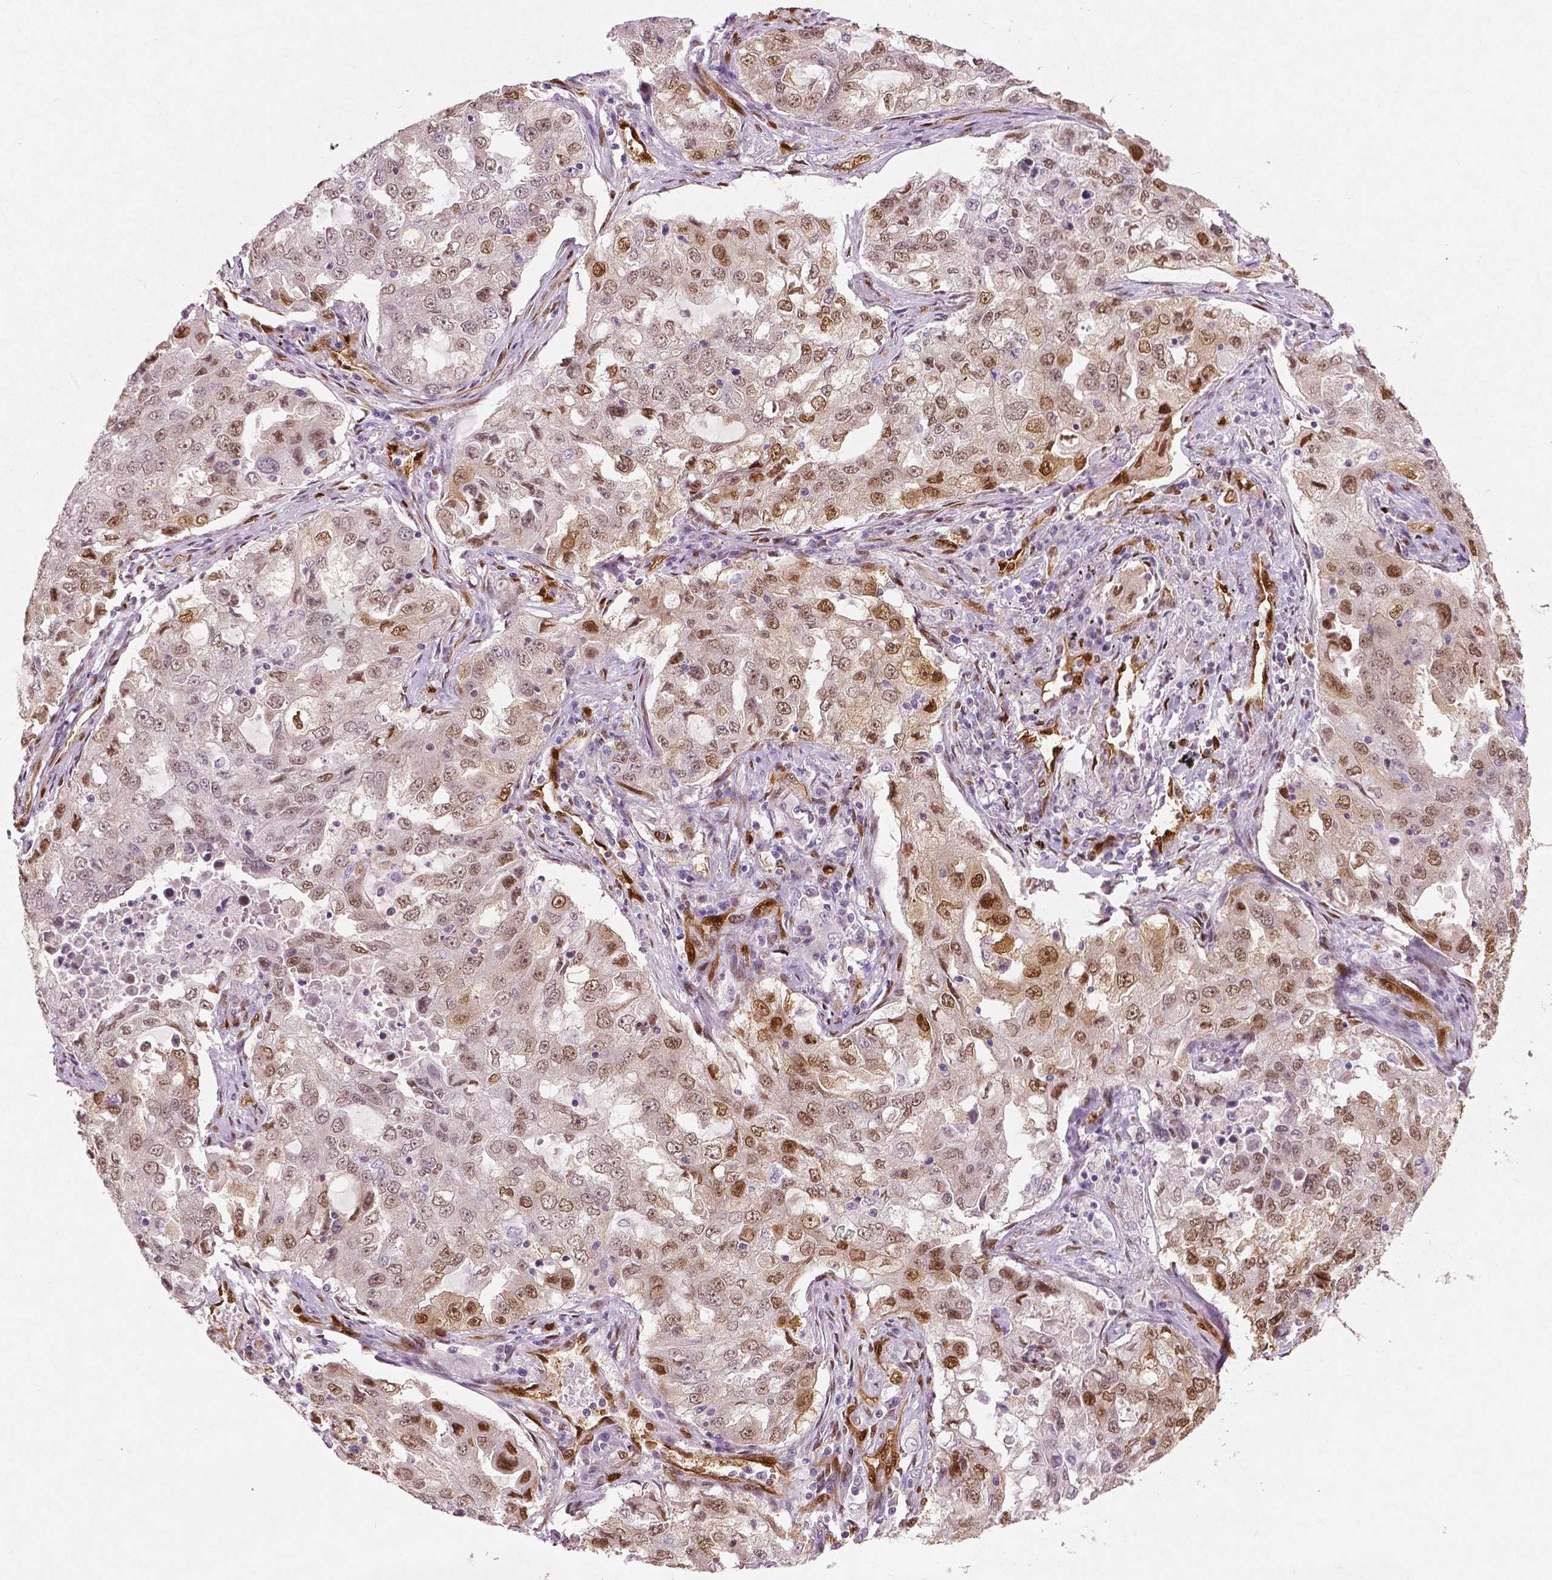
{"staining": {"intensity": "moderate", "quantity": ">75%", "location": "cytoplasmic/membranous,nuclear"}, "tissue": "lung cancer", "cell_type": "Tumor cells", "image_type": "cancer", "snomed": [{"axis": "morphology", "description": "Adenocarcinoma, NOS"}, {"axis": "topography", "description": "Lung"}], "caption": "Adenocarcinoma (lung) stained with immunohistochemistry (IHC) shows moderate cytoplasmic/membranous and nuclear positivity in approximately >75% of tumor cells.", "gene": "WWTR1", "patient": {"sex": "female", "age": 61}}